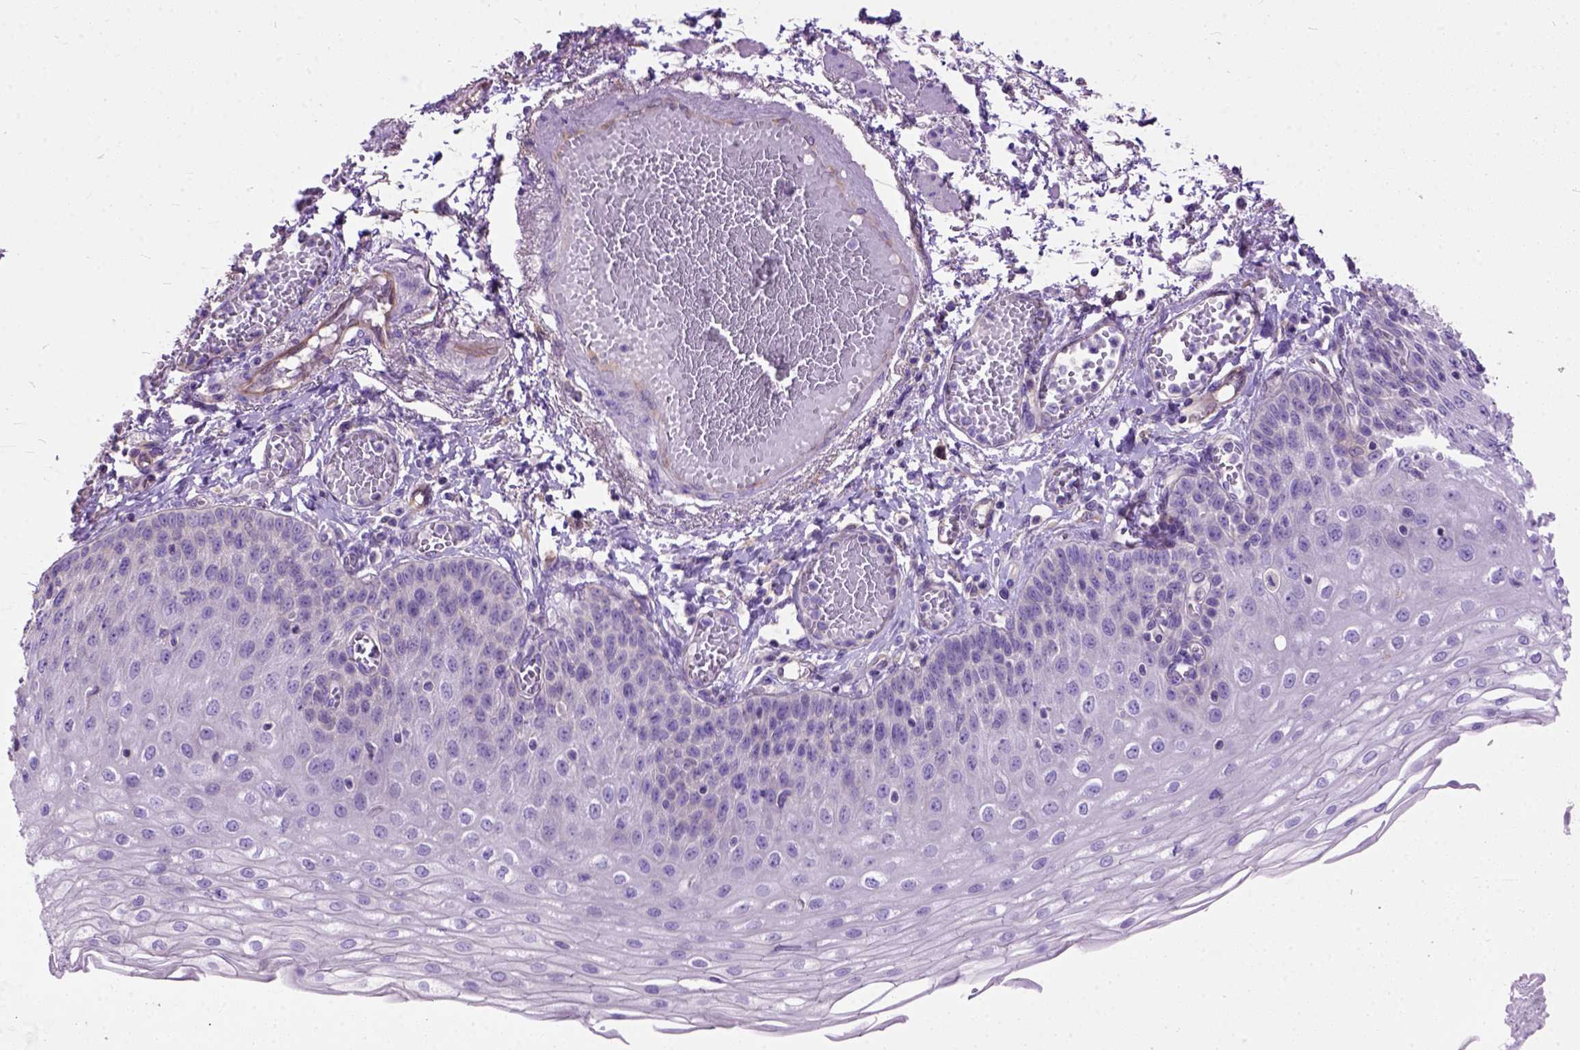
{"staining": {"intensity": "negative", "quantity": "none", "location": "none"}, "tissue": "esophagus", "cell_type": "Squamous epithelial cells", "image_type": "normal", "snomed": [{"axis": "morphology", "description": "Normal tissue, NOS"}, {"axis": "morphology", "description": "Adenocarcinoma, NOS"}, {"axis": "topography", "description": "Esophagus"}], "caption": "The image exhibits no staining of squamous epithelial cells in normal esophagus.", "gene": "SEMA4F", "patient": {"sex": "male", "age": 81}}